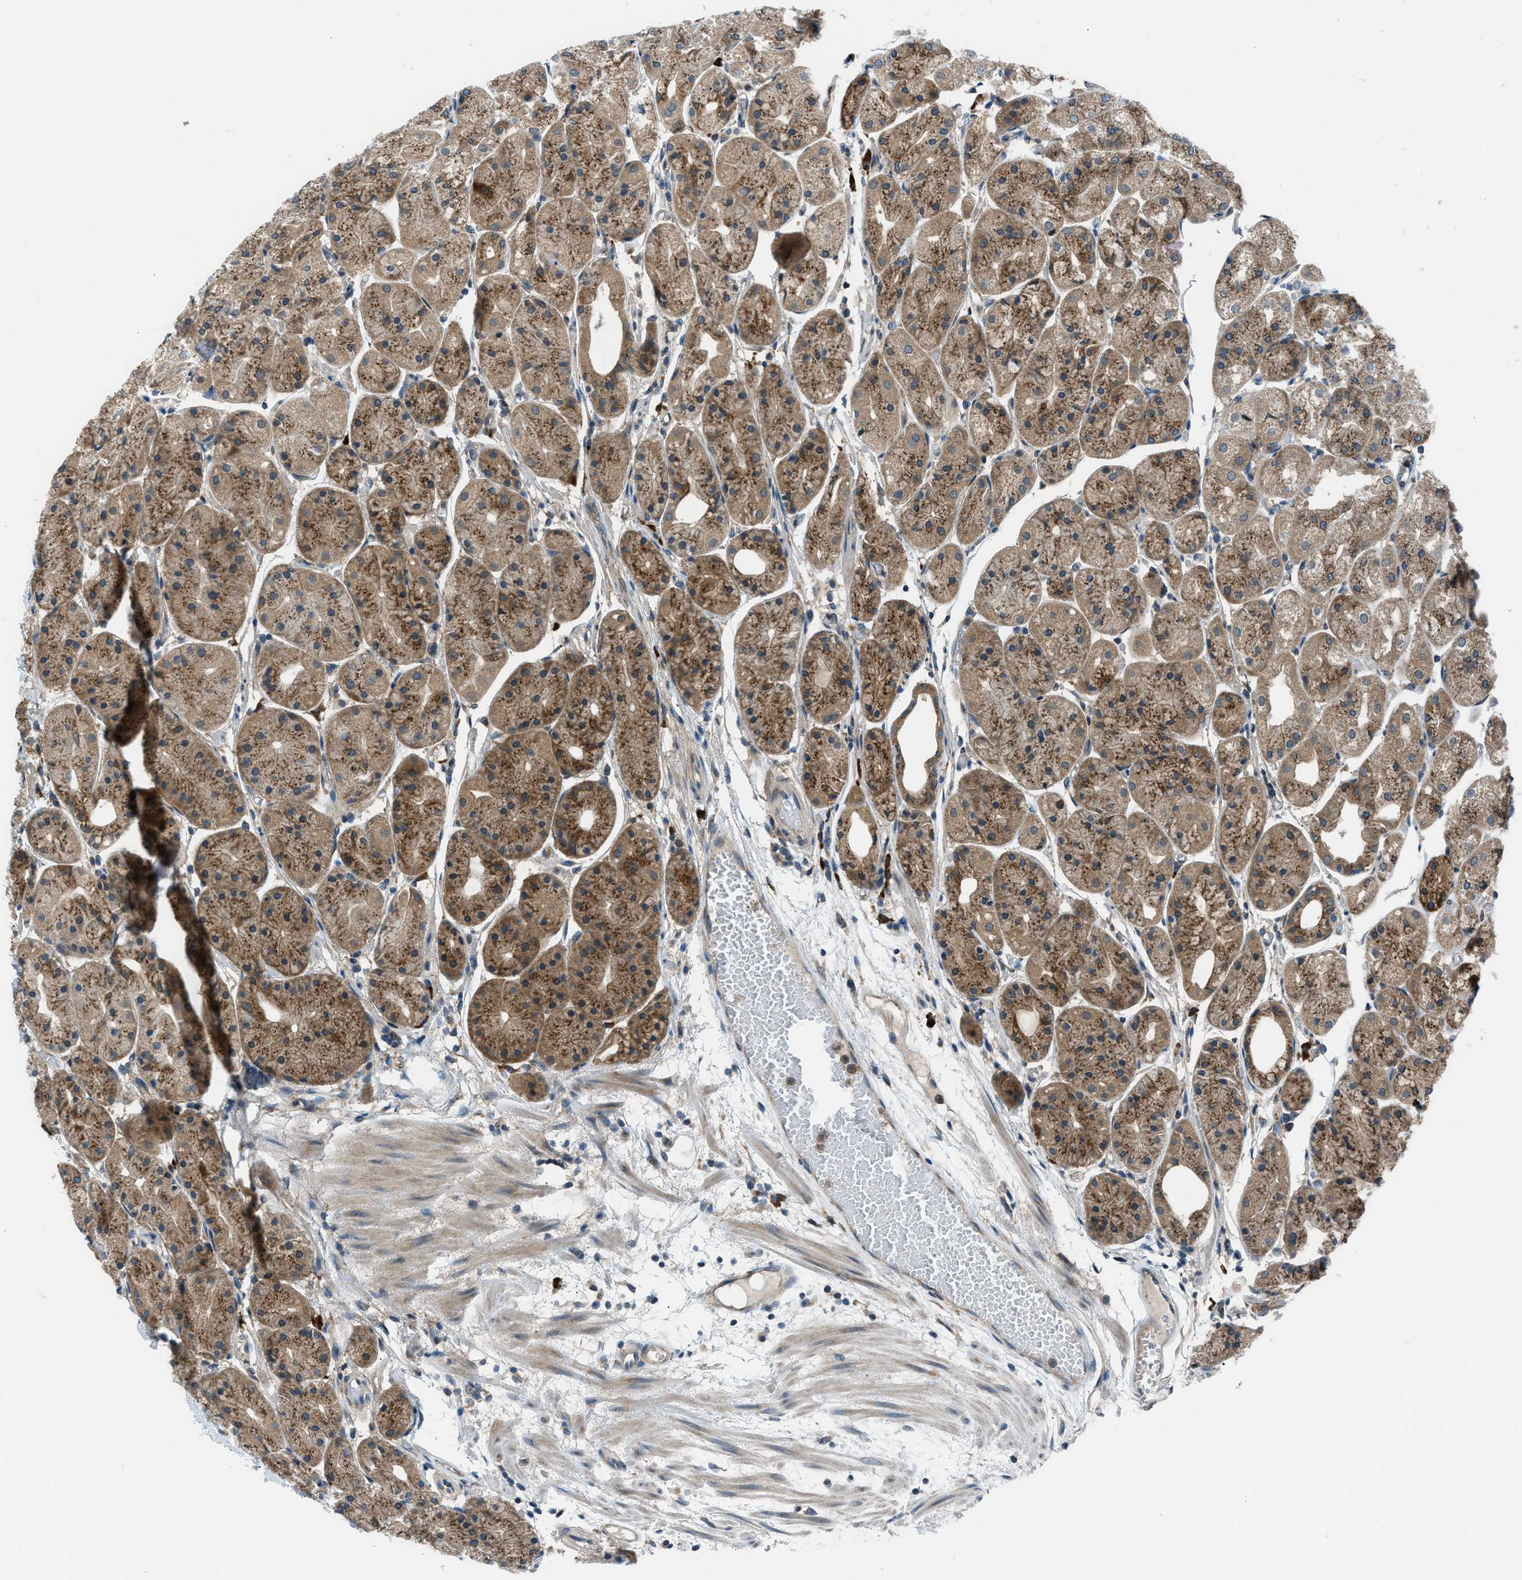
{"staining": {"intensity": "moderate", "quantity": ">75%", "location": "cytoplasmic/membranous"}, "tissue": "stomach", "cell_type": "Glandular cells", "image_type": "normal", "snomed": [{"axis": "morphology", "description": "Normal tissue, NOS"}, {"axis": "topography", "description": "Stomach, upper"}], "caption": "A brown stain shows moderate cytoplasmic/membranous expression of a protein in glandular cells of unremarkable human stomach. (Brightfield microscopy of DAB IHC at high magnification).", "gene": "EDARADD", "patient": {"sex": "male", "age": 72}}